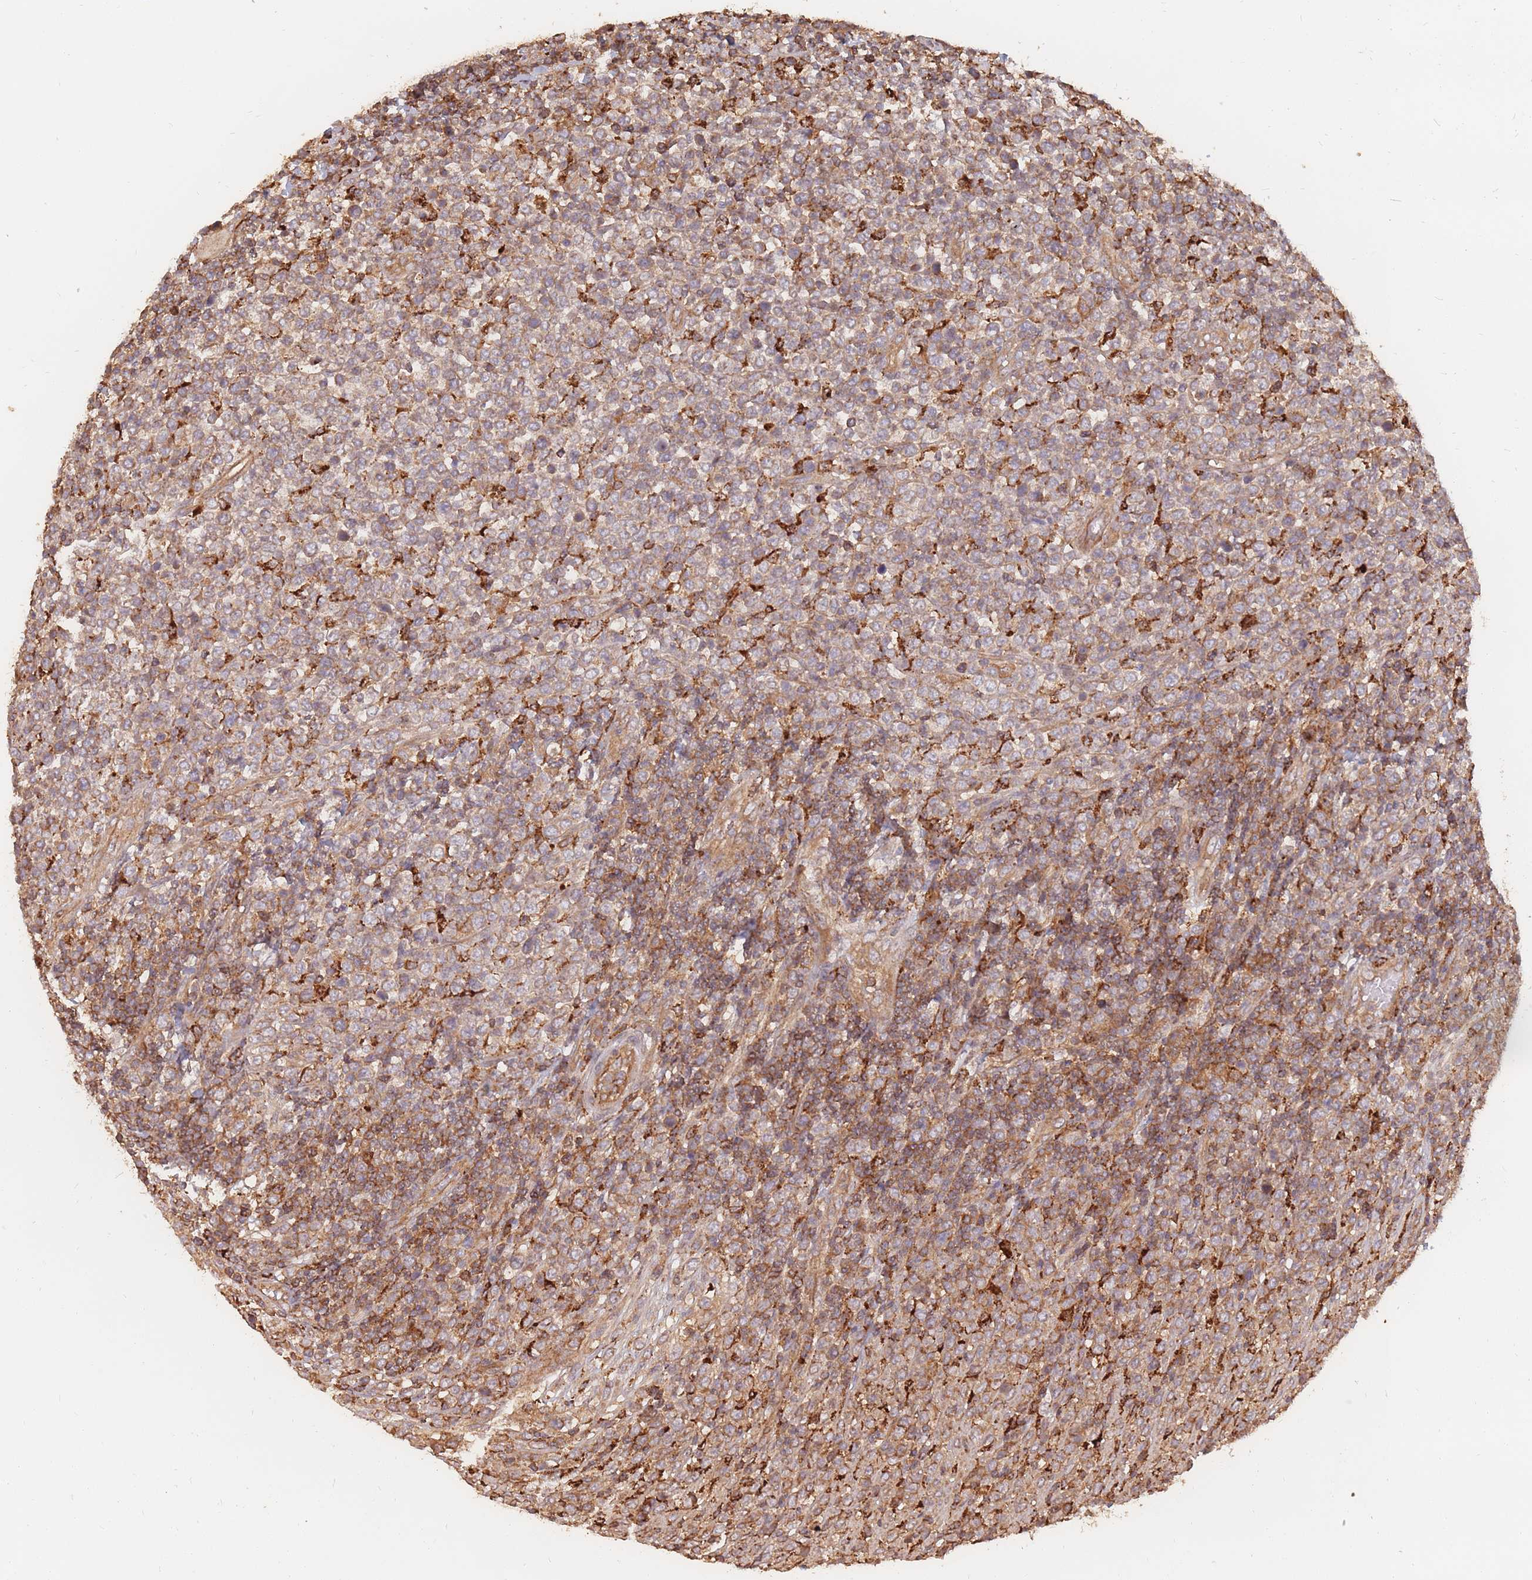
{"staining": {"intensity": "moderate", "quantity": ">75%", "location": "cytoplasmic/membranous"}, "tissue": "lymphoma", "cell_type": "Tumor cells", "image_type": "cancer", "snomed": [{"axis": "morphology", "description": "Malignant lymphoma, non-Hodgkin's type, High grade"}, {"axis": "topography", "description": "Soft tissue"}], "caption": "High-grade malignant lymphoma, non-Hodgkin's type stained for a protein exhibits moderate cytoplasmic/membranous positivity in tumor cells. (DAB (3,3'-diaminobenzidine) = brown stain, brightfield microscopy at high magnification).", "gene": "RASSF2", "patient": {"sex": "female", "age": 56}}